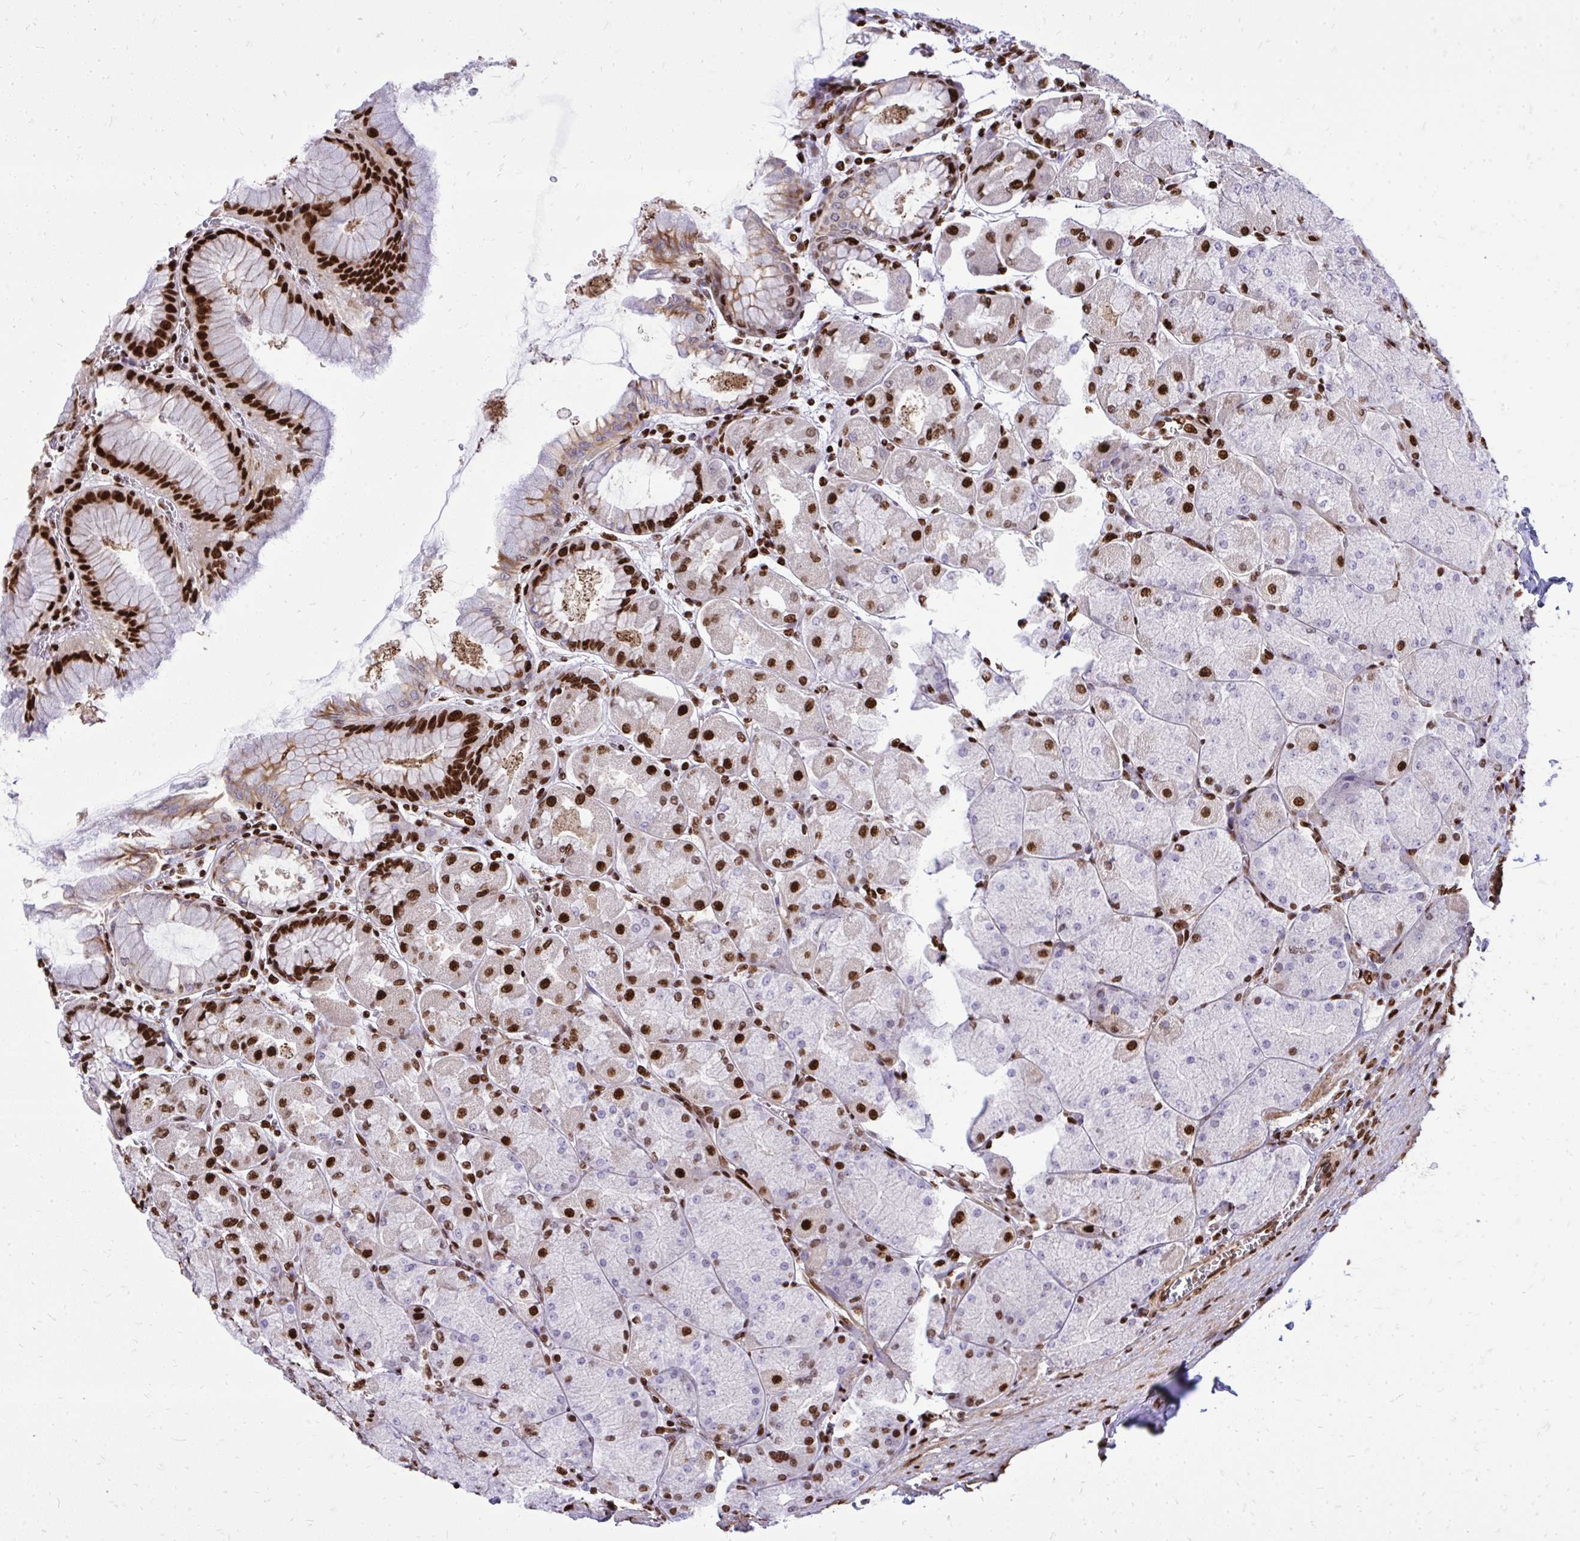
{"staining": {"intensity": "strong", "quantity": "25%-75%", "location": "cytoplasmic/membranous,nuclear"}, "tissue": "stomach", "cell_type": "Glandular cells", "image_type": "normal", "snomed": [{"axis": "morphology", "description": "Normal tissue, NOS"}, {"axis": "topography", "description": "Stomach, upper"}], "caption": "DAB immunohistochemical staining of unremarkable human stomach demonstrates strong cytoplasmic/membranous,nuclear protein expression in about 25%-75% of glandular cells.", "gene": "TBL1Y", "patient": {"sex": "female", "age": 56}}